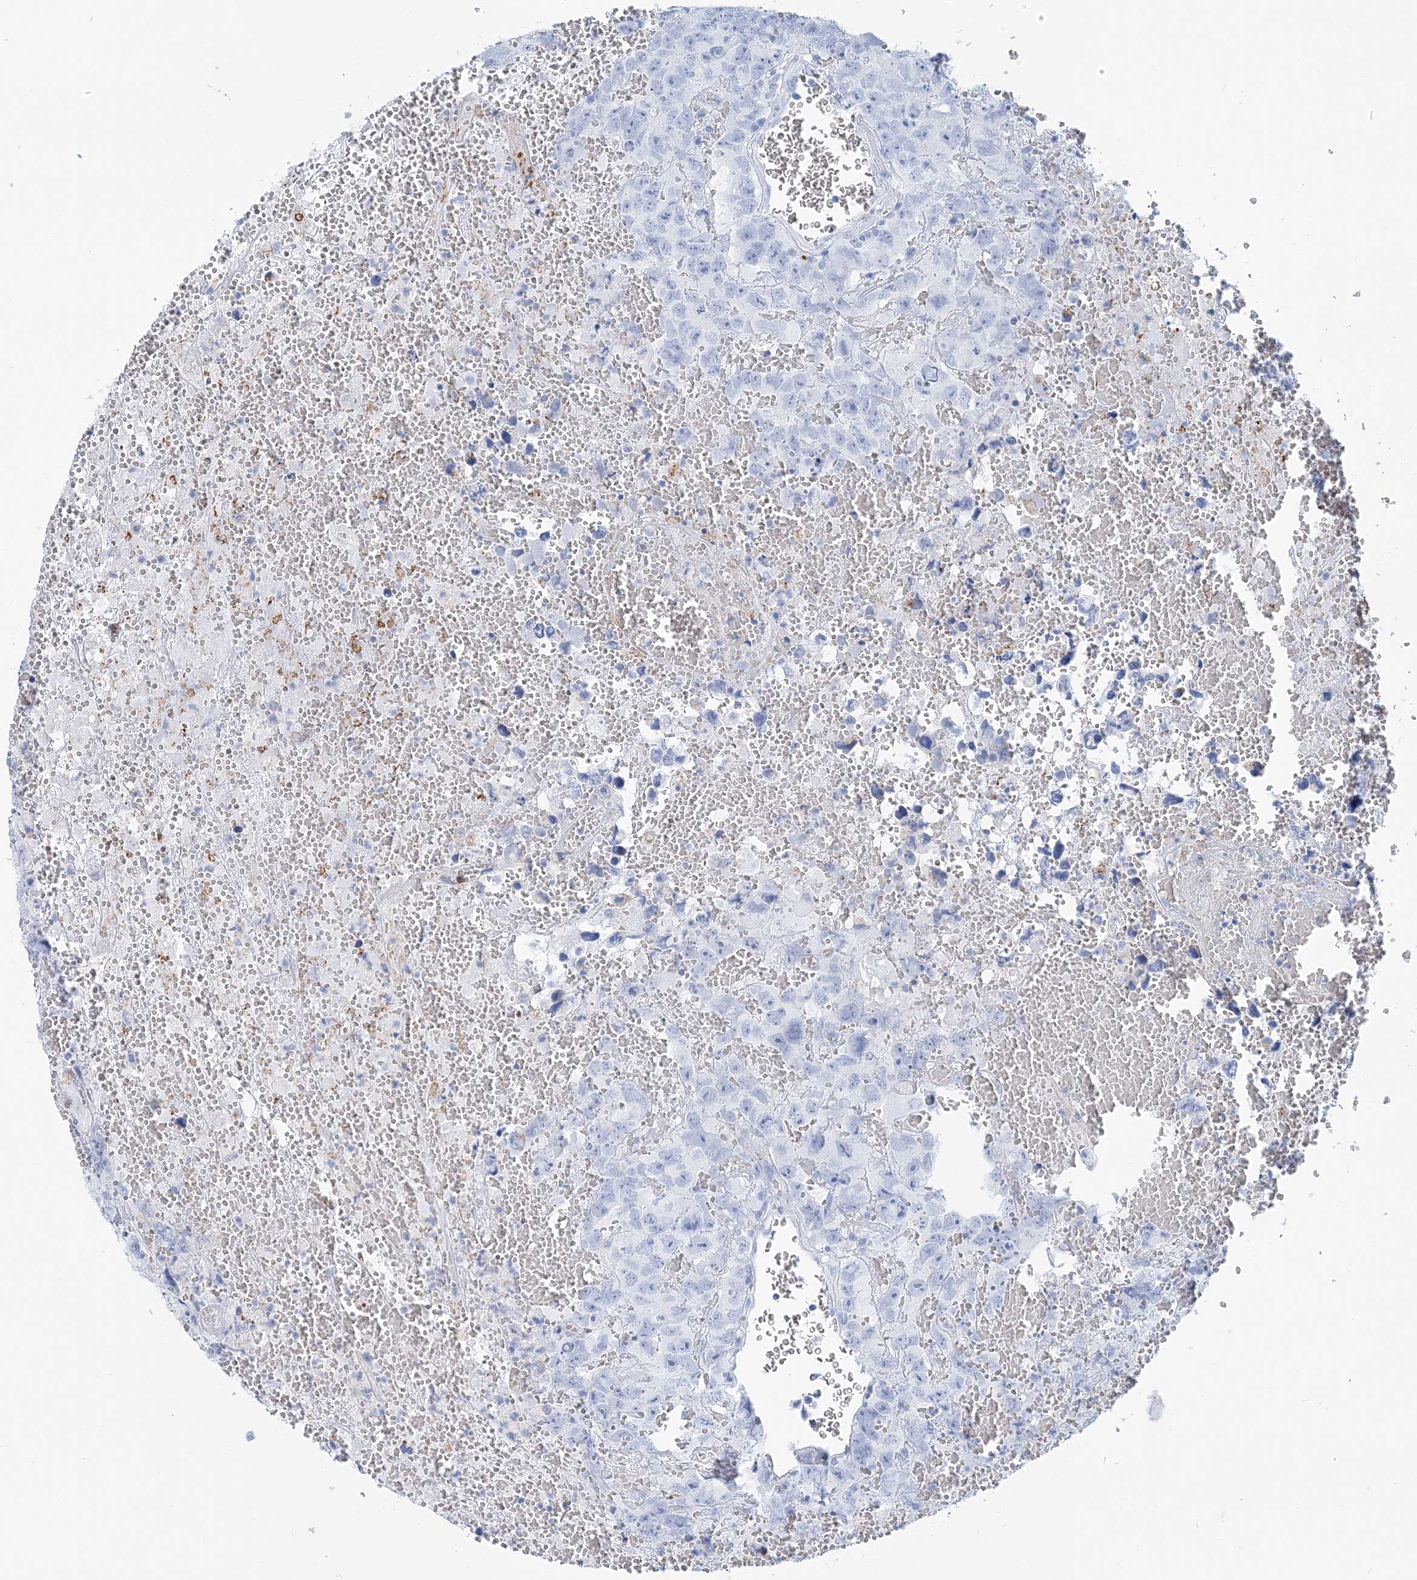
{"staining": {"intensity": "negative", "quantity": "none", "location": "none"}, "tissue": "testis cancer", "cell_type": "Tumor cells", "image_type": "cancer", "snomed": [{"axis": "morphology", "description": "Carcinoma, Embryonal, NOS"}, {"axis": "topography", "description": "Testis"}], "caption": "Tumor cells show no significant staining in testis cancer.", "gene": "NKX6-1", "patient": {"sex": "male", "age": 45}}